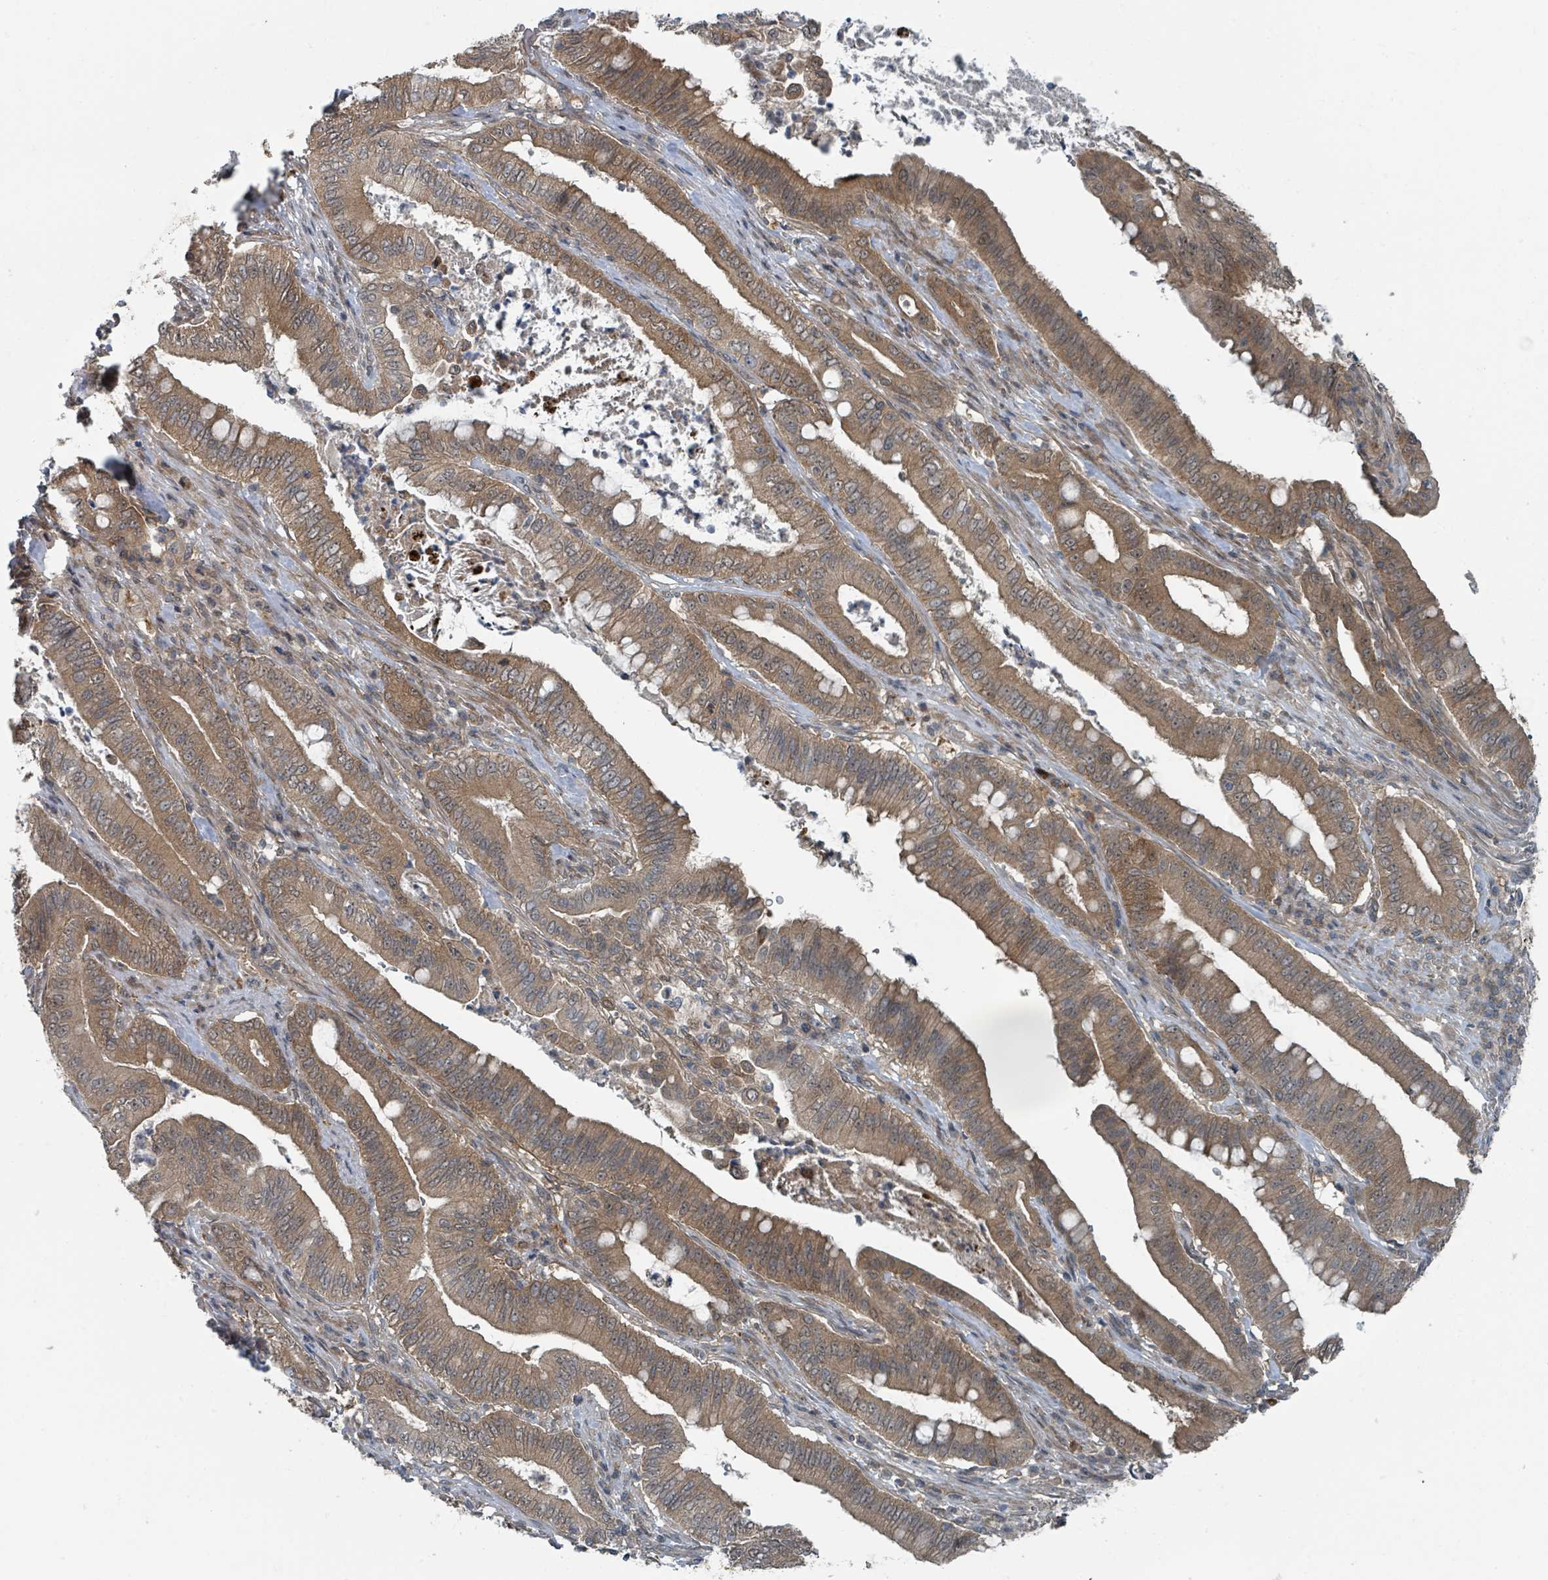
{"staining": {"intensity": "moderate", "quantity": ">75%", "location": "cytoplasmic/membranous,nuclear"}, "tissue": "pancreatic cancer", "cell_type": "Tumor cells", "image_type": "cancer", "snomed": [{"axis": "morphology", "description": "Adenocarcinoma, NOS"}, {"axis": "topography", "description": "Pancreas"}], "caption": "Immunohistochemistry (IHC) staining of adenocarcinoma (pancreatic), which demonstrates medium levels of moderate cytoplasmic/membranous and nuclear expression in about >75% of tumor cells indicating moderate cytoplasmic/membranous and nuclear protein positivity. The staining was performed using DAB (brown) for protein detection and nuclei were counterstained in hematoxylin (blue).", "gene": "GOLGA7", "patient": {"sex": "male", "age": 71}}